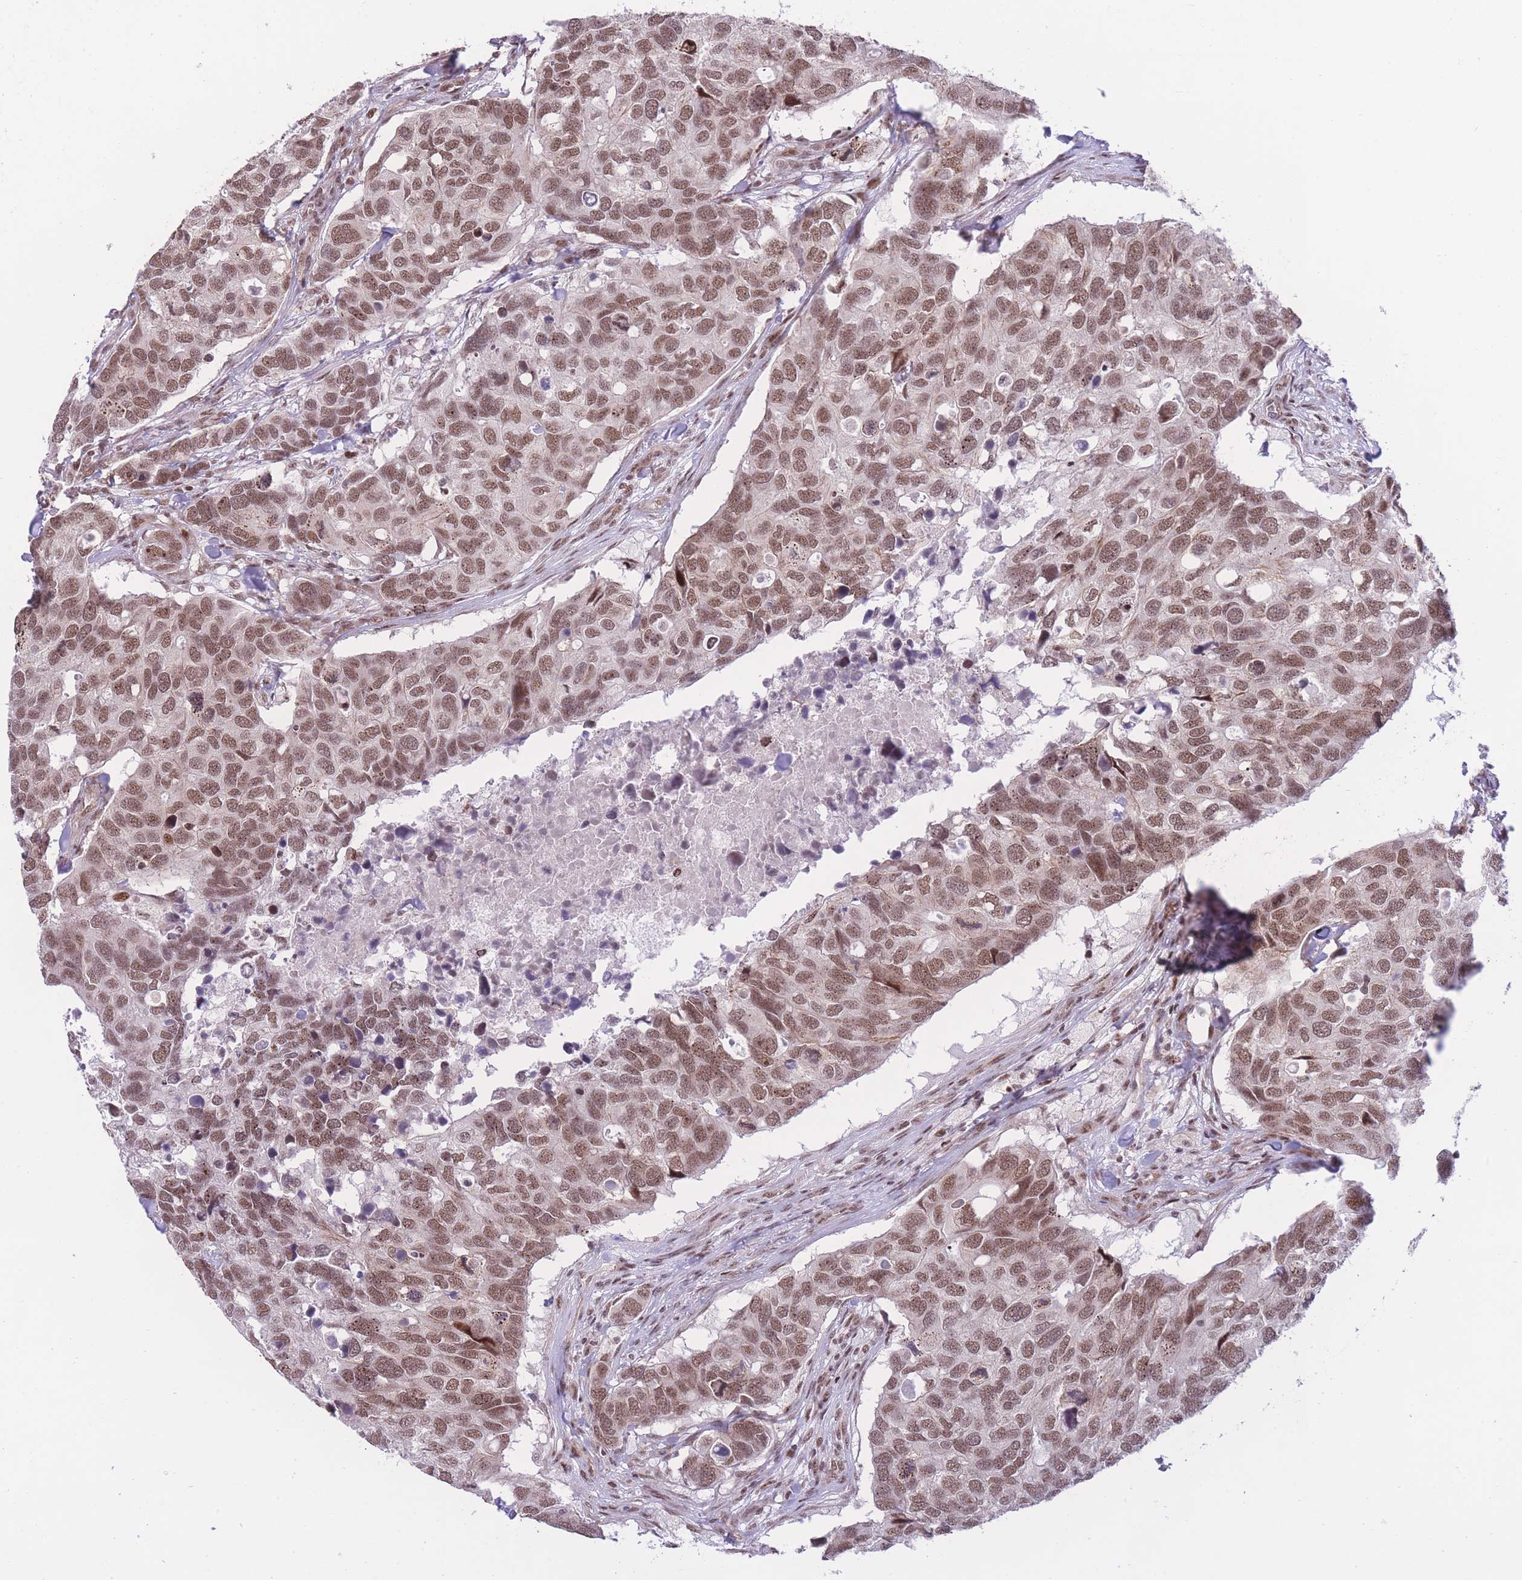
{"staining": {"intensity": "moderate", "quantity": ">75%", "location": "nuclear"}, "tissue": "breast cancer", "cell_type": "Tumor cells", "image_type": "cancer", "snomed": [{"axis": "morphology", "description": "Duct carcinoma"}, {"axis": "topography", "description": "Breast"}], "caption": "Immunohistochemical staining of breast invasive ductal carcinoma demonstrates medium levels of moderate nuclear staining in approximately >75% of tumor cells. Ihc stains the protein of interest in brown and the nuclei are stained blue.", "gene": "PCIF1", "patient": {"sex": "female", "age": 83}}